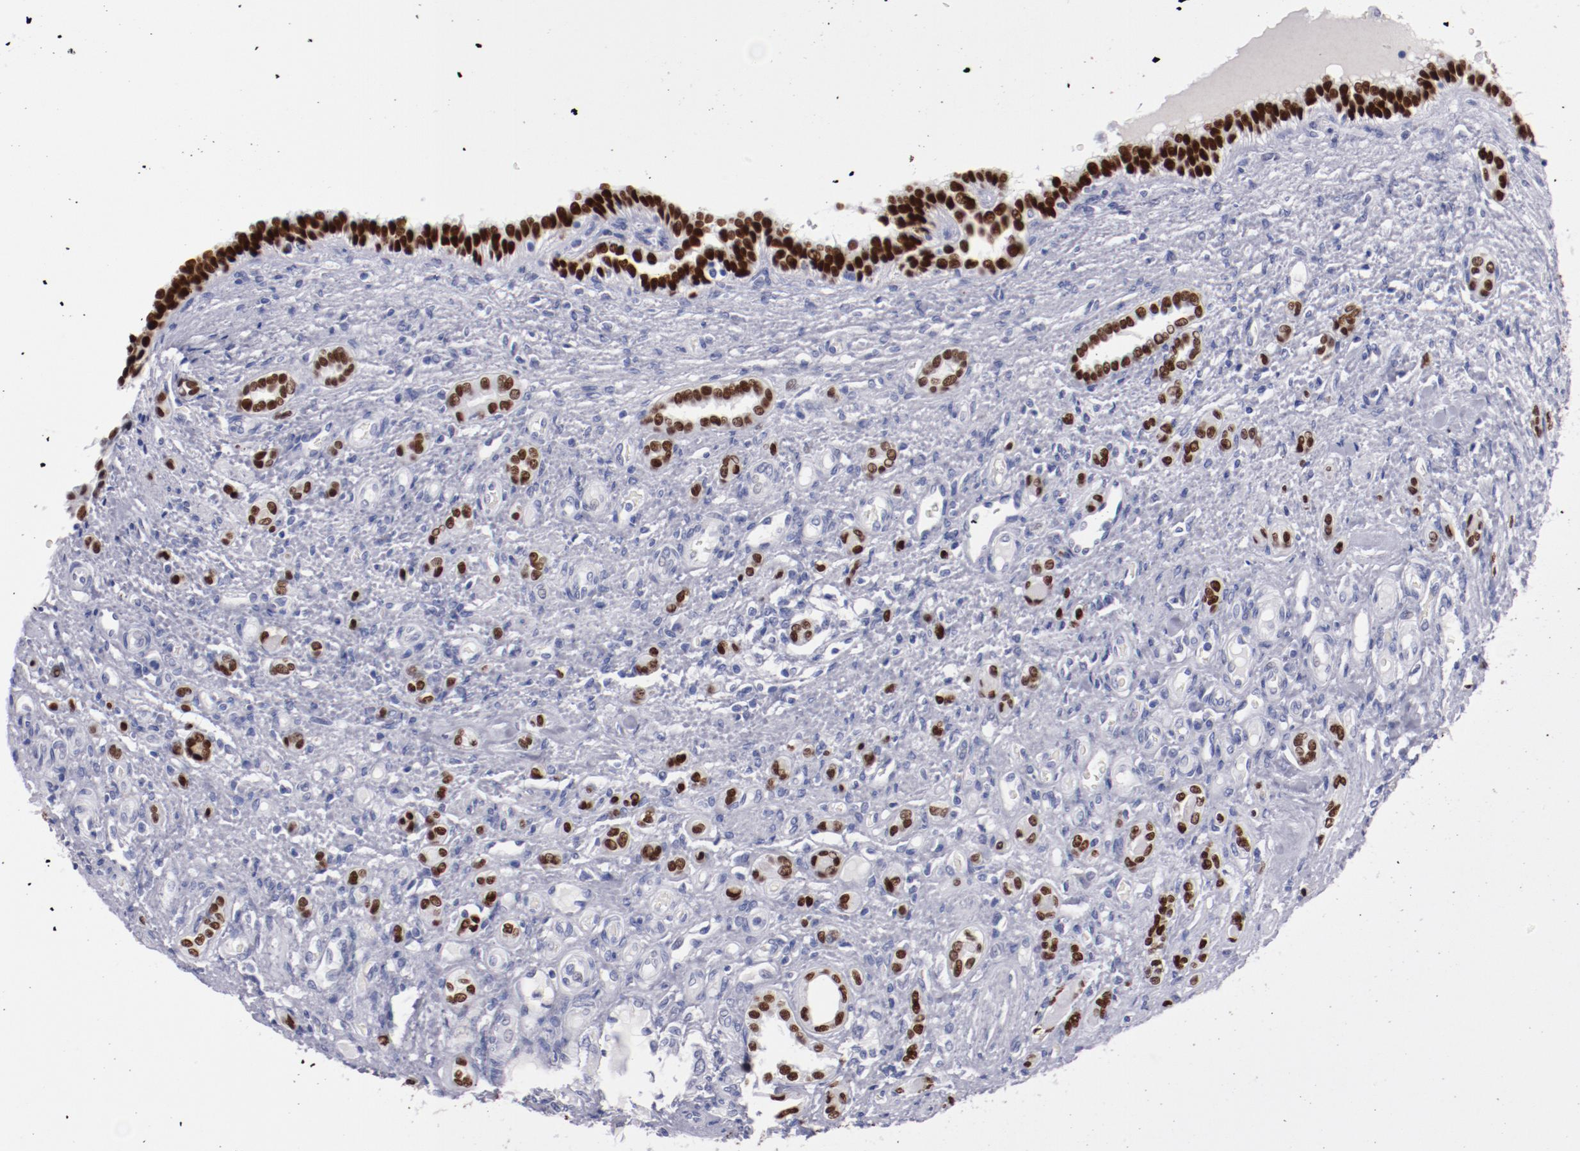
{"staining": {"intensity": "strong", "quantity": ">75%", "location": "nuclear"}, "tissue": "renal cancer", "cell_type": "Tumor cells", "image_type": "cancer", "snomed": [{"axis": "morphology", "description": "Inflammation, NOS"}, {"axis": "morphology", "description": "Adenocarcinoma, NOS"}, {"axis": "topography", "description": "Kidney"}], "caption": "Immunohistochemistry image of renal cancer (adenocarcinoma) stained for a protein (brown), which displays high levels of strong nuclear staining in about >75% of tumor cells.", "gene": "HNF1B", "patient": {"sex": "male", "age": 68}}